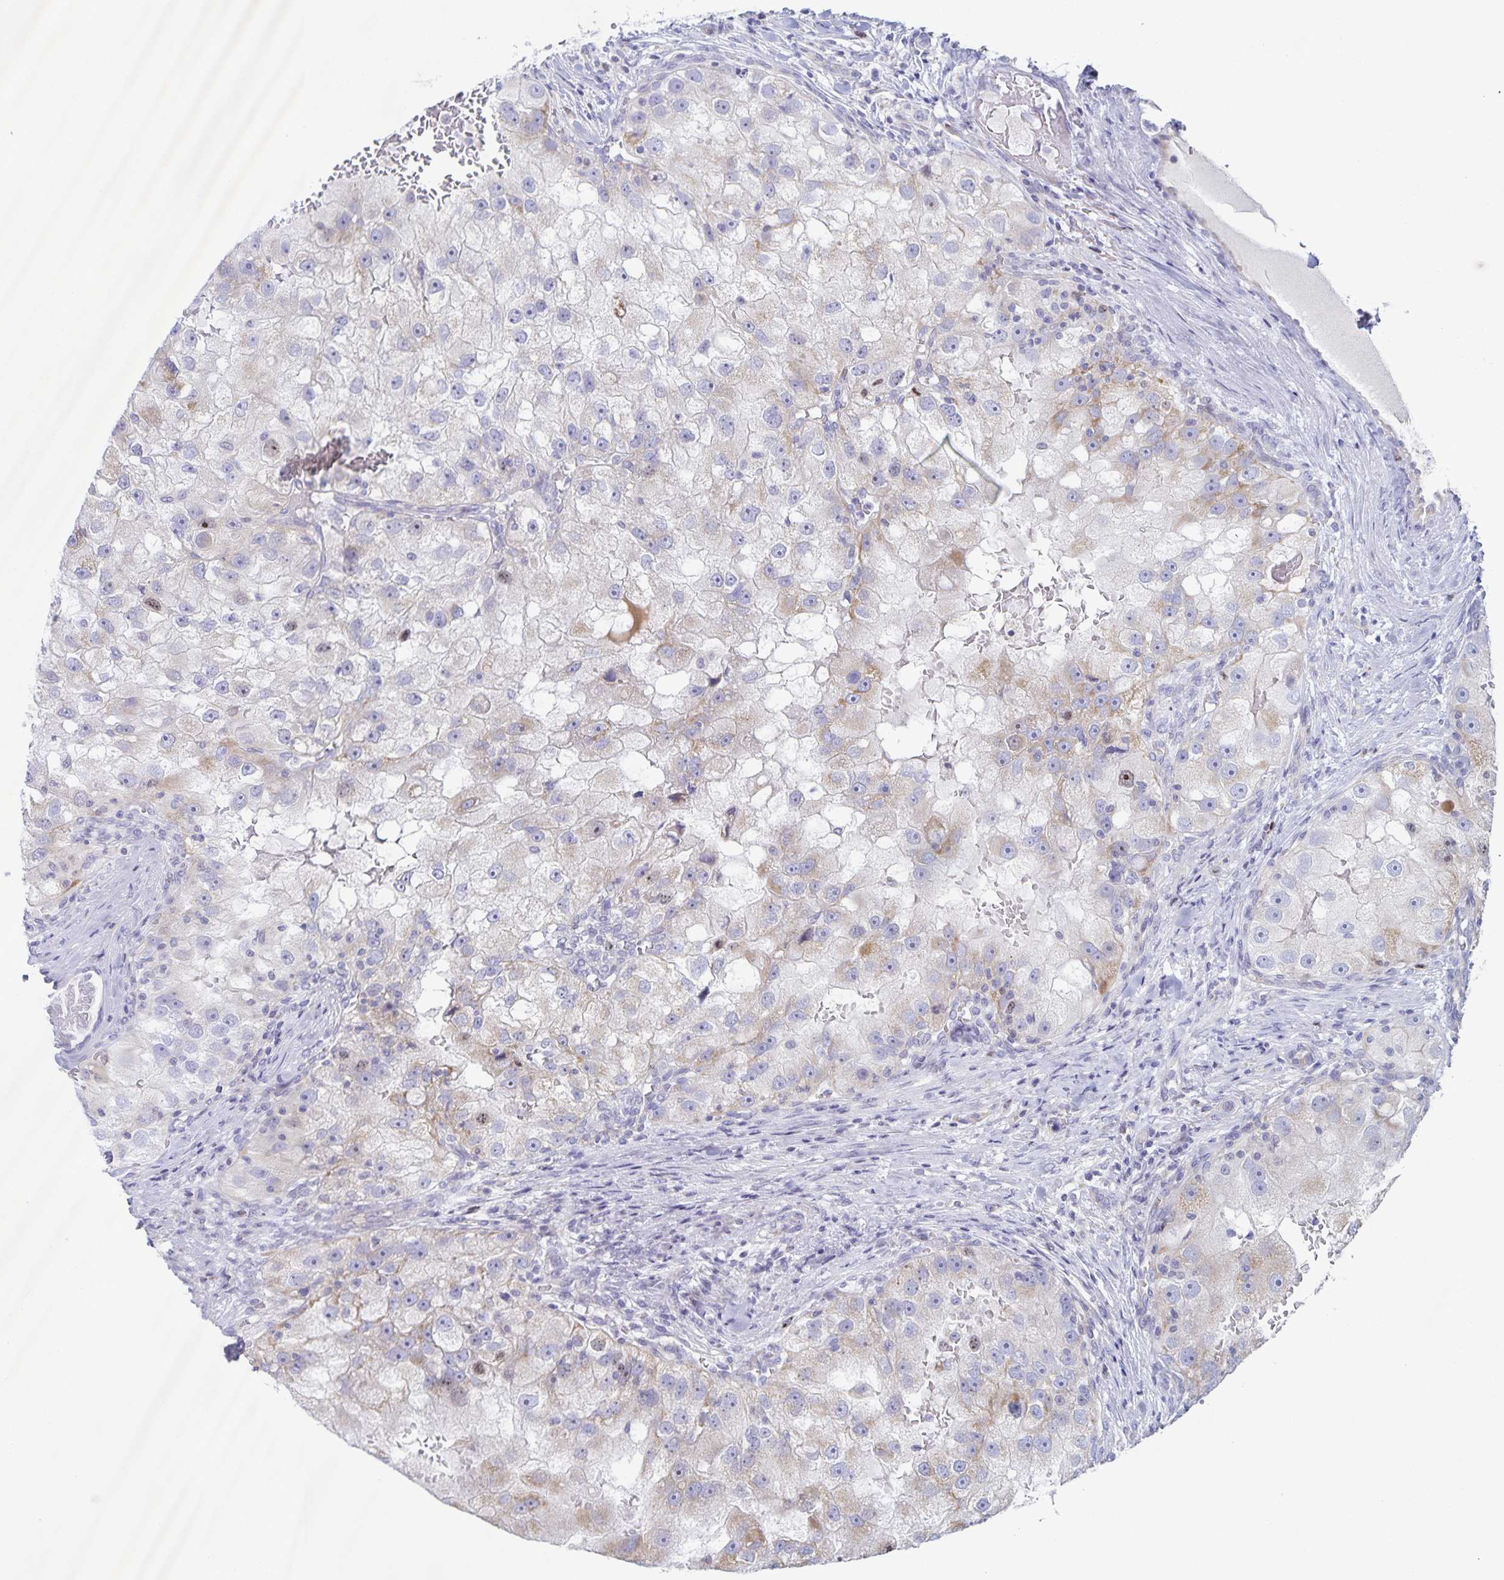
{"staining": {"intensity": "weak", "quantity": "<25%", "location": "cytoplasmic/membranous"}, "tissue": "renal cancer", "cell_type": "Tumor cells", "image_type": "cancer", "snomed": [{"axis": "morphology", "description": "Adenocarcinoma, NOS"}, {"axis": "topography", "description": "Kidney"}], "caption": "Tumor cells show no significant protein positivity in renal adenocarcinoma.", "gene": "CENPH", "patient": {"sex": "male", "age": 63}}